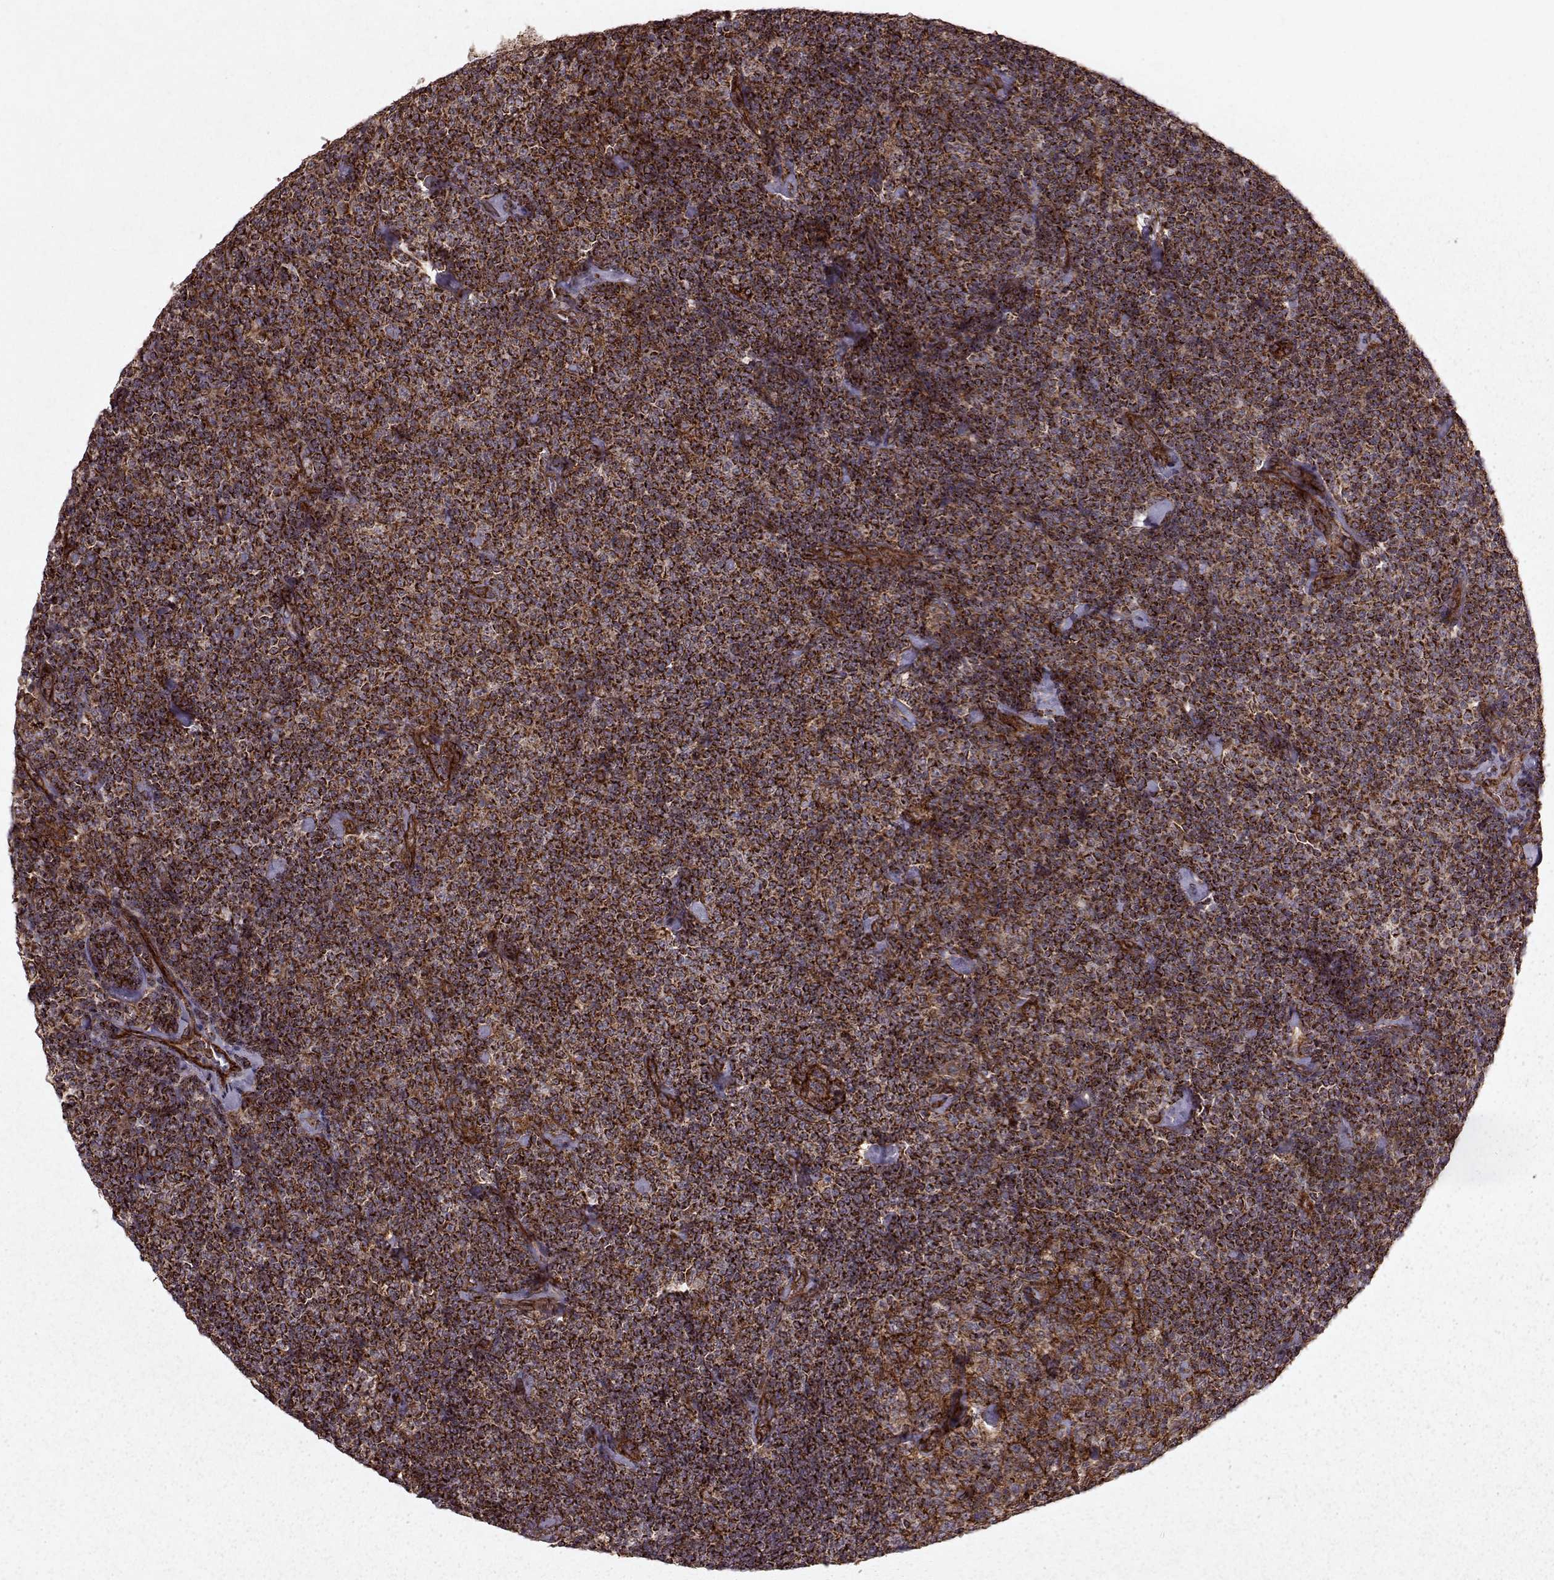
{"staining": {"intensity": "strong", "quantity": ">75%", "location": "cytoplasmic/membranous"}, "tissue": "lymphoma", "cell_type": "Tumor cells", "image_type": "cancer", "snomed": [{"axis": "morphology", "description": "Malignant lymphoma, non-Hodgkin's type, Low grade"}, {"axis": "topography", "description": "Lymph node"}], "caption": "Approximately >75% of tumor cells in human malignant lymphoma, non-Hodgkin's type (low-grade) exhibit strong cytoplasmic/membranous protein expression as visualized by brown immunohistochemical staining.", "gene": "FXN", "patient": {"sex": "male", "age": 81}}